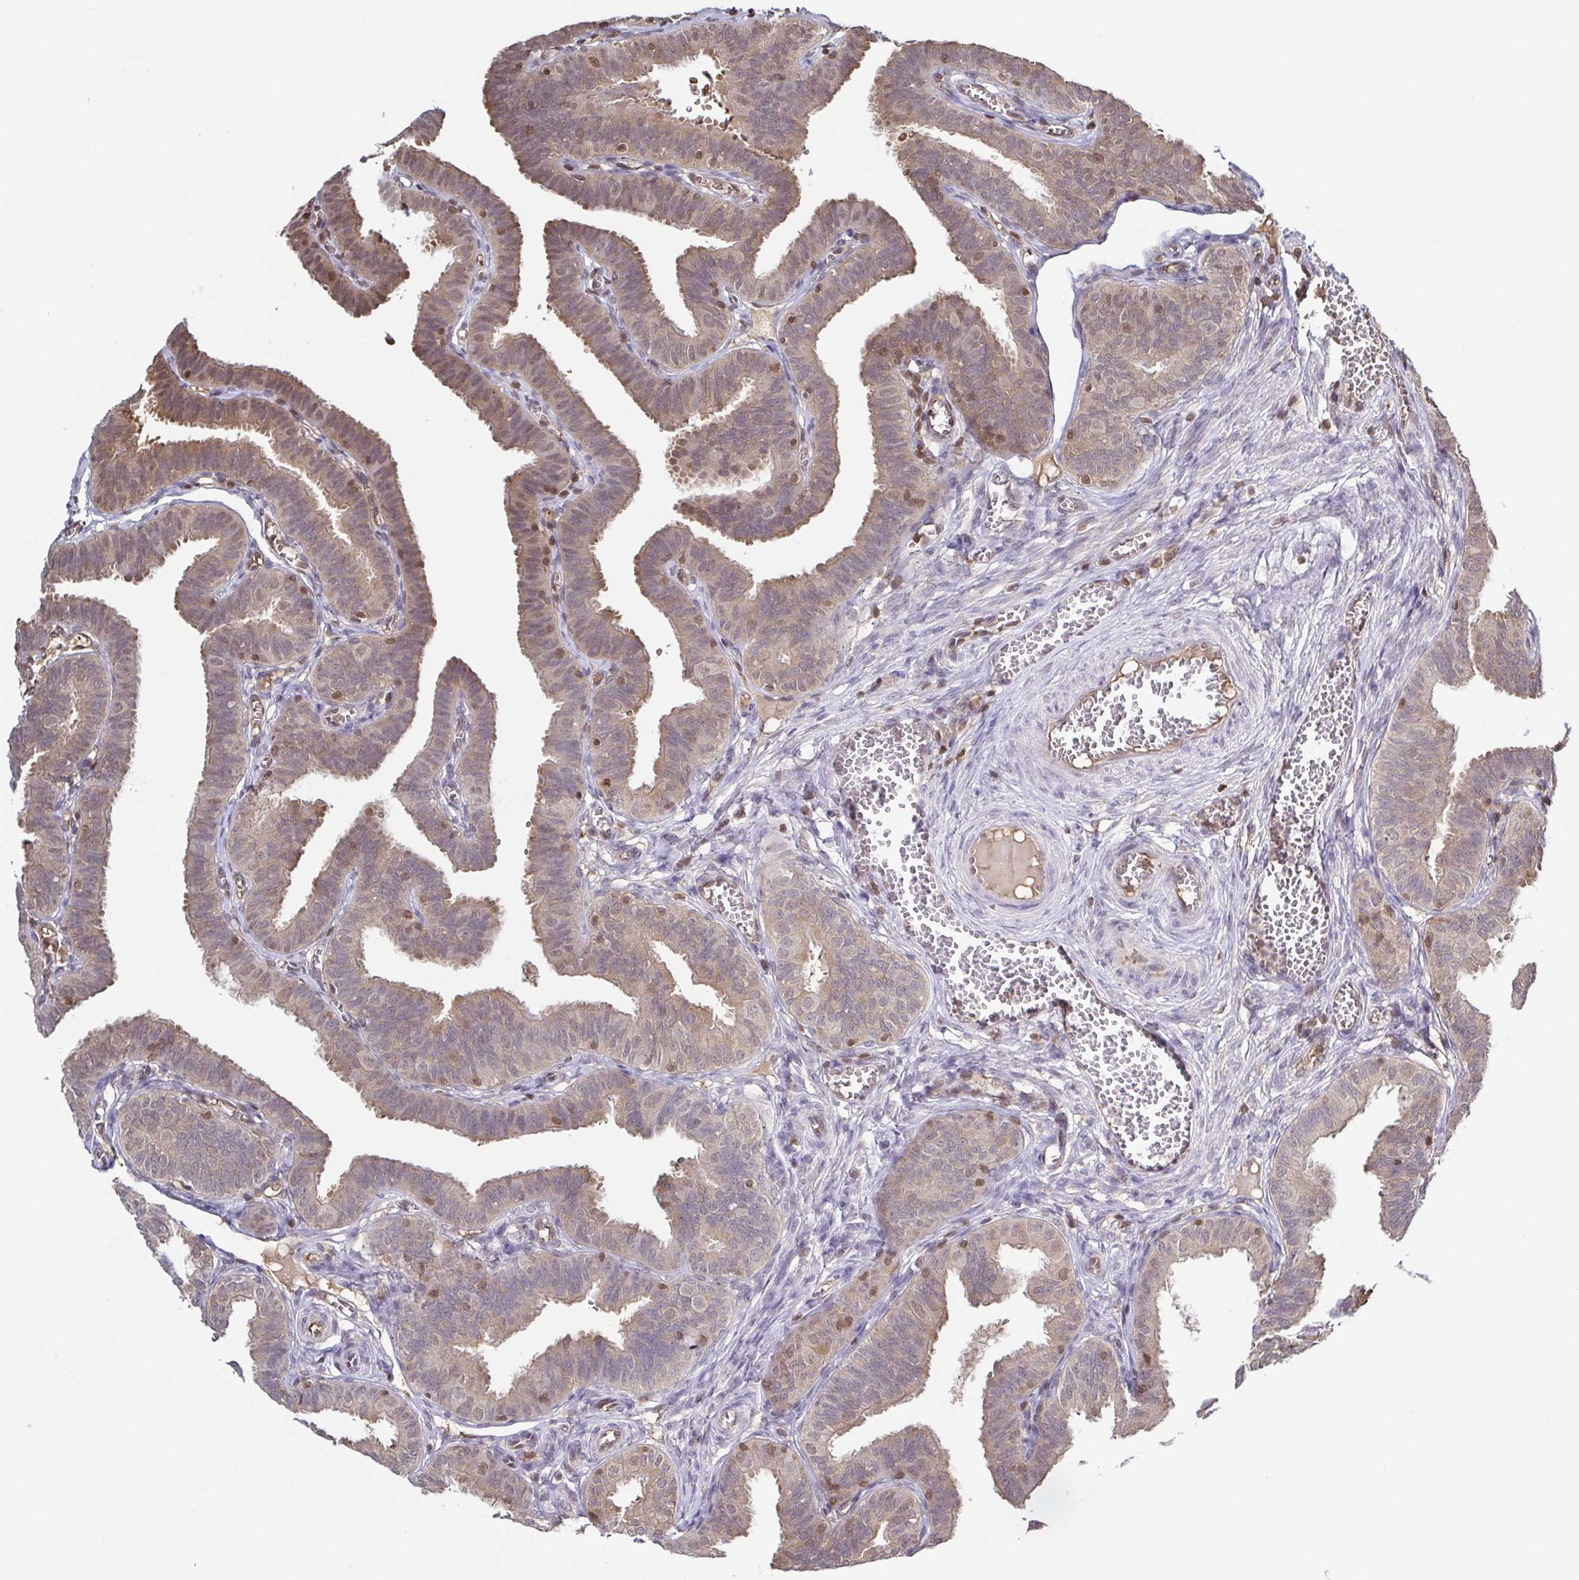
{"staining": {"intensity": "moderate", "quantity": ">75%", "location": "cytoplasmic/membranous,nuclear"}, "tissue": "fallopian tube", "cell_type": "Glandular cells", "image_type": "normal", "snomed": [{"axis": "morphology", "description": "Normal tissue, NOS"}, {"axis": "topography", "description": "Fallopian tube"}], "caption": "About >75% of glandular cells in unremarkable human fallopian tube demonstrate moderate cytoplasmic/membranous,nuclear protein expression as visualized by brown immunohistochemical staining.", "gene": "PSMB9", "patient": {"sex": "female", "age": 25}}